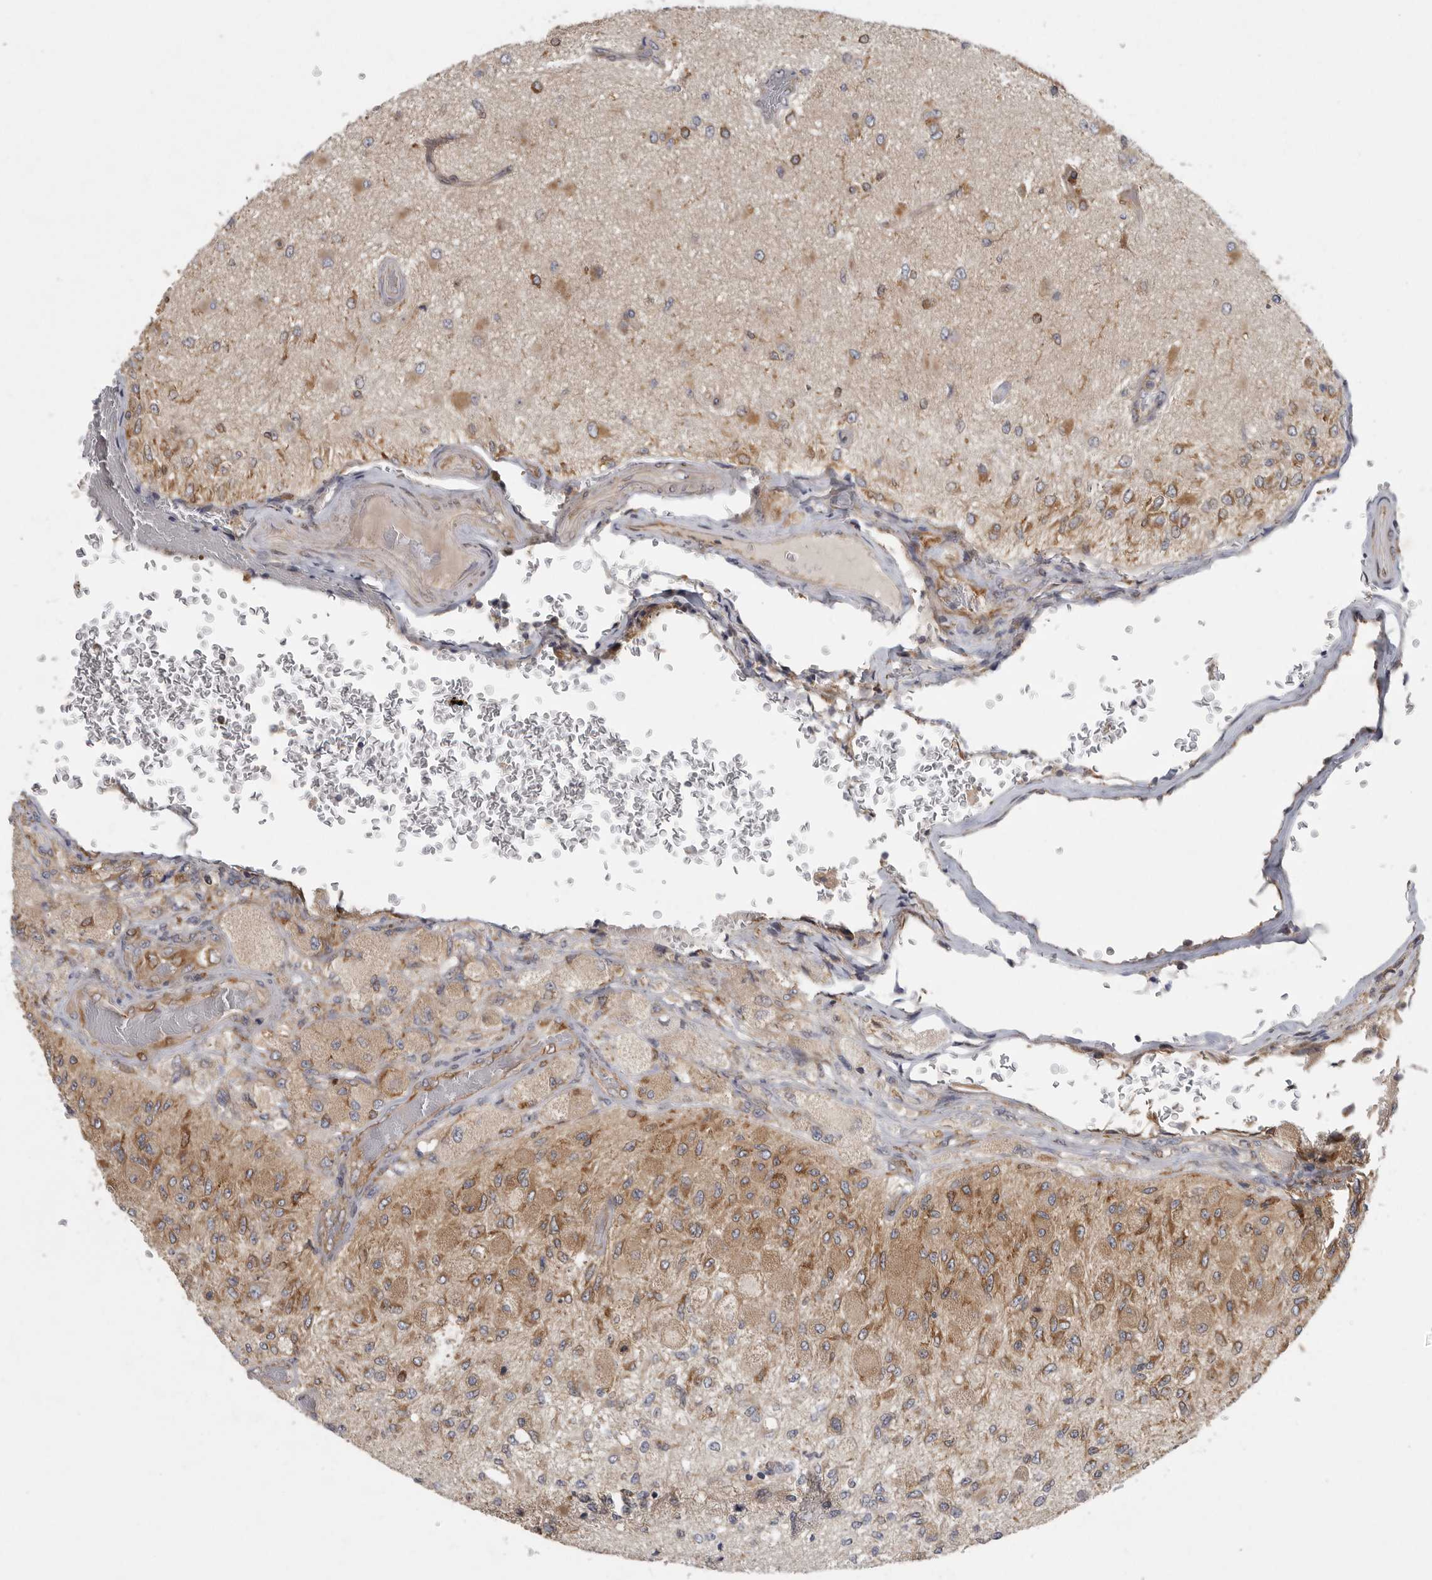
{"staining": {"intensity": "moderate", "quantity": "25%-75%", "location": "cytoplasmic/membranous"}, "tissue": "glioma", "cell_type": "Tumor cells", "image_type": "cancer", "snomed": [{"axis": "morphology", "description": "Normal tissue, NOS"}, {"axis": "morphology", "description": "Glioma, malignant, High grade"}, {"axis": "topography", "description": "Cerebral cortex"}], "caption": "Immunohistochemistry (DAB (3,3'-diaminobenzidine)) staining of glioma displays moderate cytoplasmic/membranous protein positivity in about 25%-75% of tumor cells. Immunohistochemistry (ihc) stains the protein of interest in brown and the nuclei are stained blue.", "gene": "BCAP29", "patient": {"sex": "male", "age": 77}}